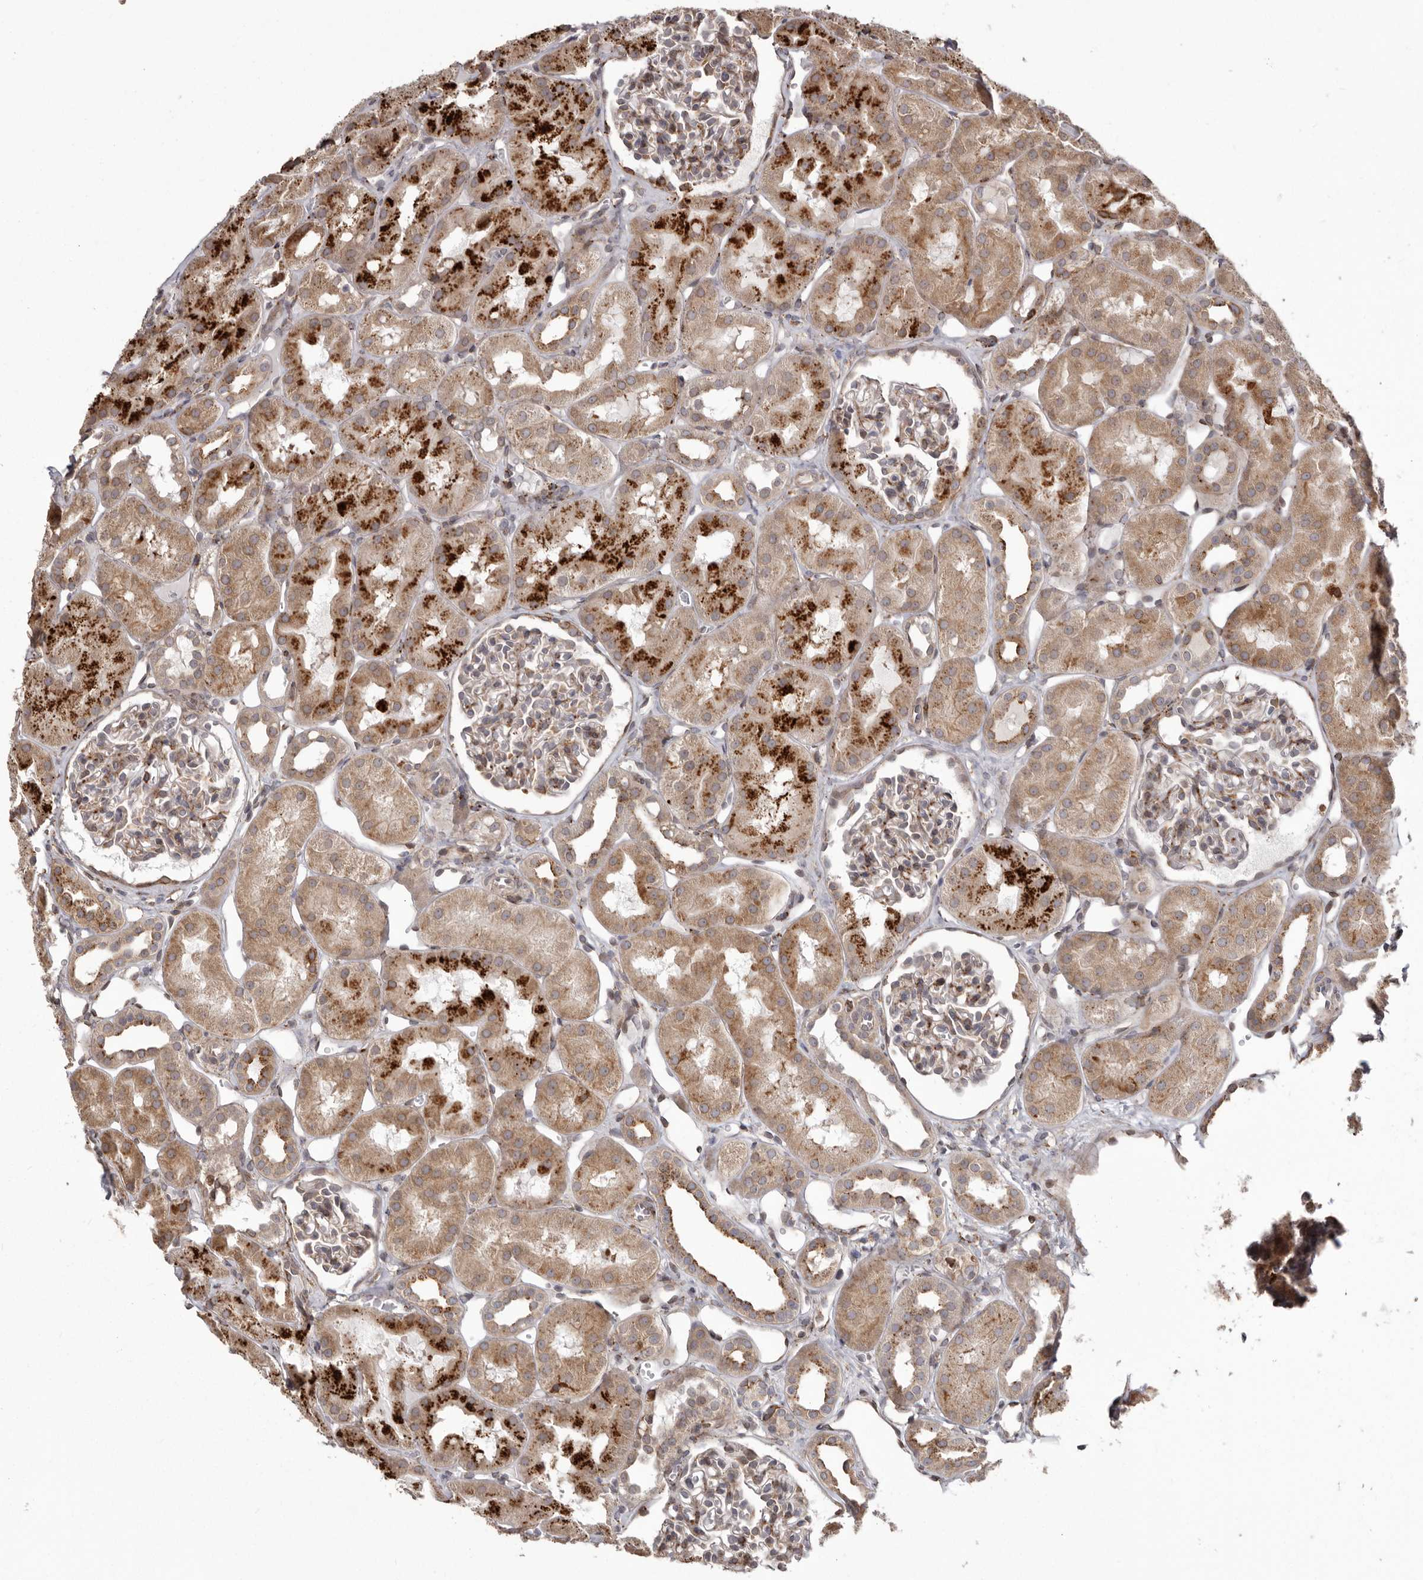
{"staining": {"intensity": "moderate", "quantity": "<25%", "location": "cytoplasmic/membranous"}, "tissue": "kidney", "cell_type": "Cells in glomeruli", "image_type": "normal", "snomed": [{"axis": "morphology", "description": "Normal tissue, NOS"}, {"axis": "topography", "description": "Kidney"}], "caption": "A histopathology image of human kidney stained for a protein exhibits moderate cytoplasmic/membranous brown staining in cells in glomeruli.", "gene": "NUP43", "patient": {"sex": "male", "age": 16}}